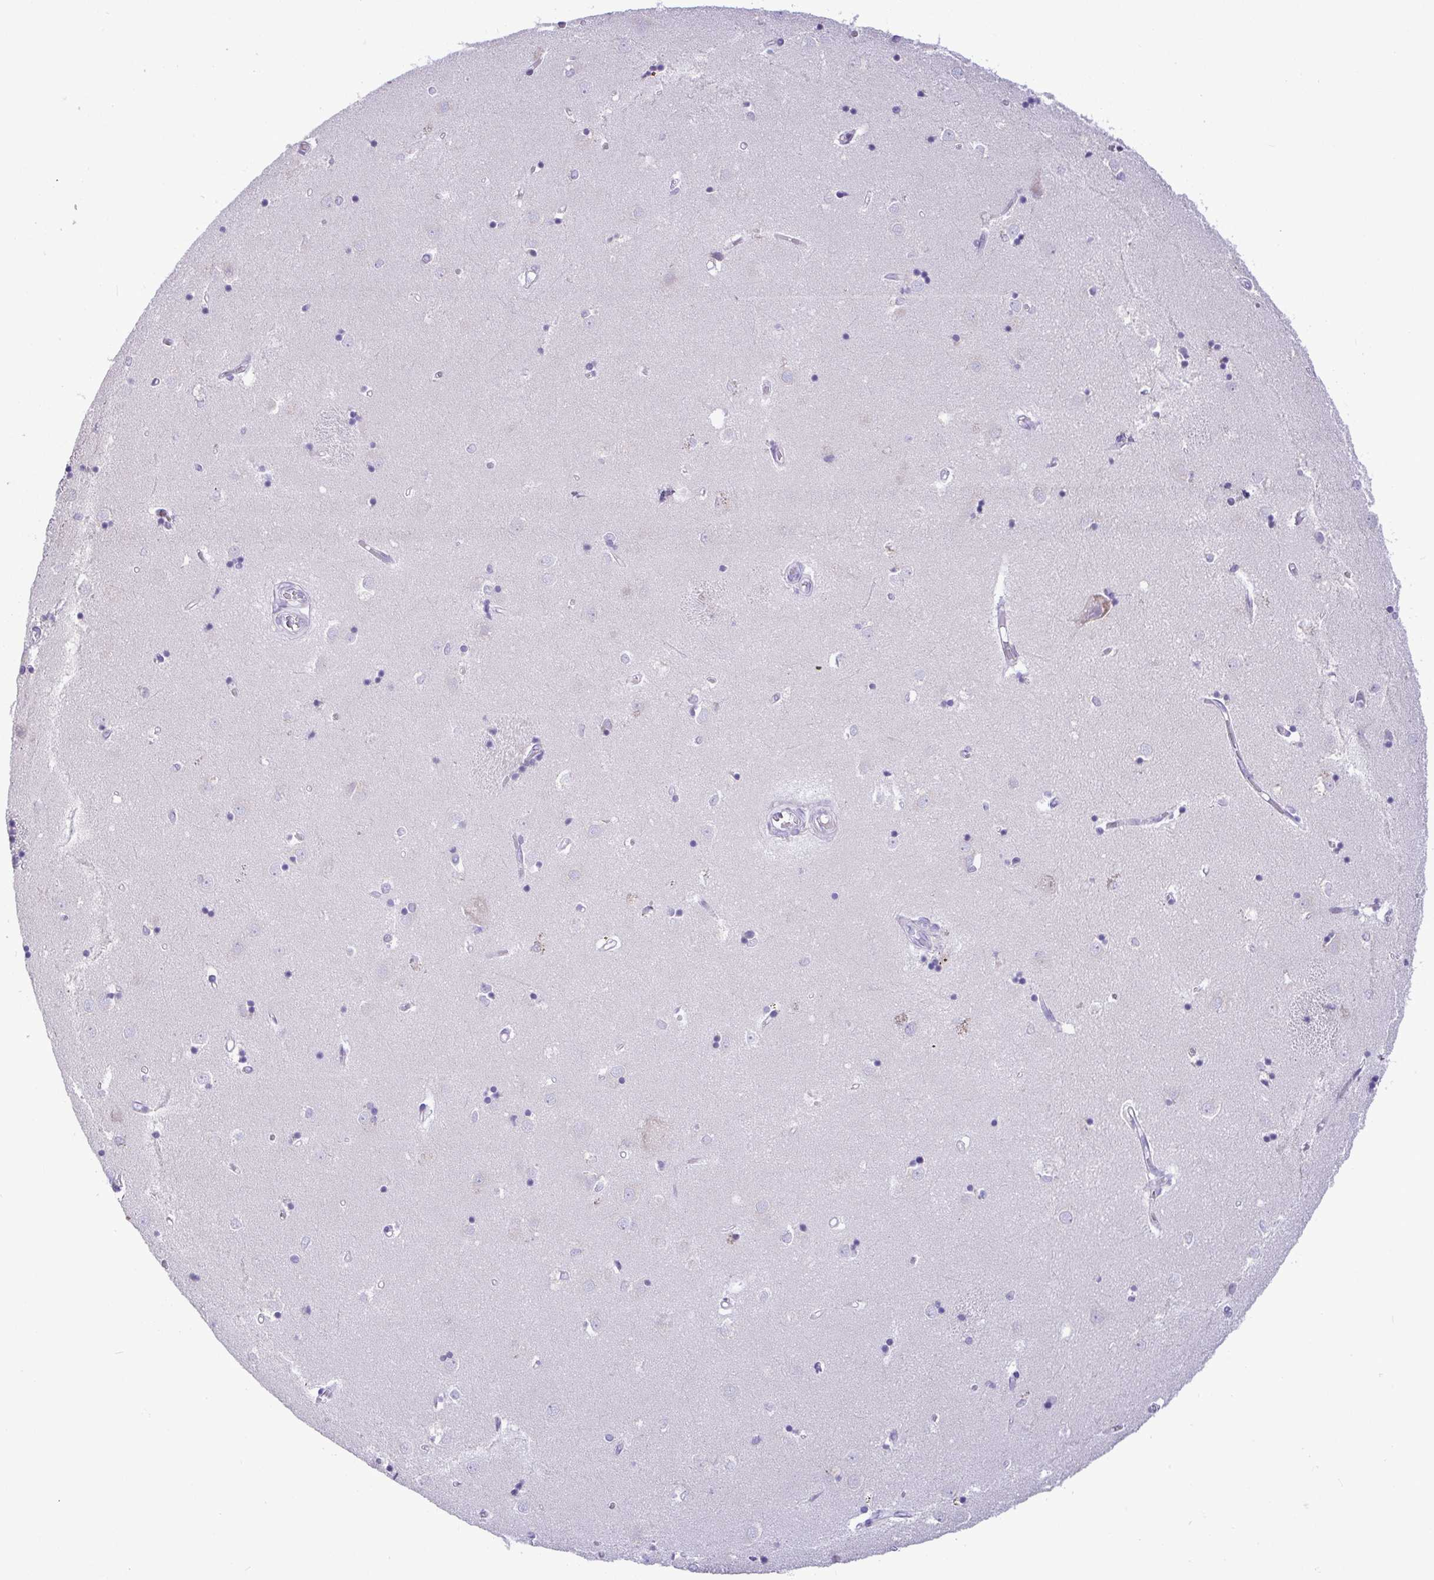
{"staining": {"intensity": "negative", "quantity": "none", "location": "none"}, "tissue": "caudate", "cell_type": "Glial cells", "image_type": "normal", "snomed": [{"axis": "morphology", "description": "Normal tissue, NOS"}, {"axis": "topography", "description": "Lateral ventricle wall"}], "caption": "This histopathology image is of benign caudate stained with IHC to label a protein in brown with the nuclei are counter-stained blue. There is no positivity in glial cells.", "gene": "C4orf33", "patient": {"sex": "male", "age": 54}}